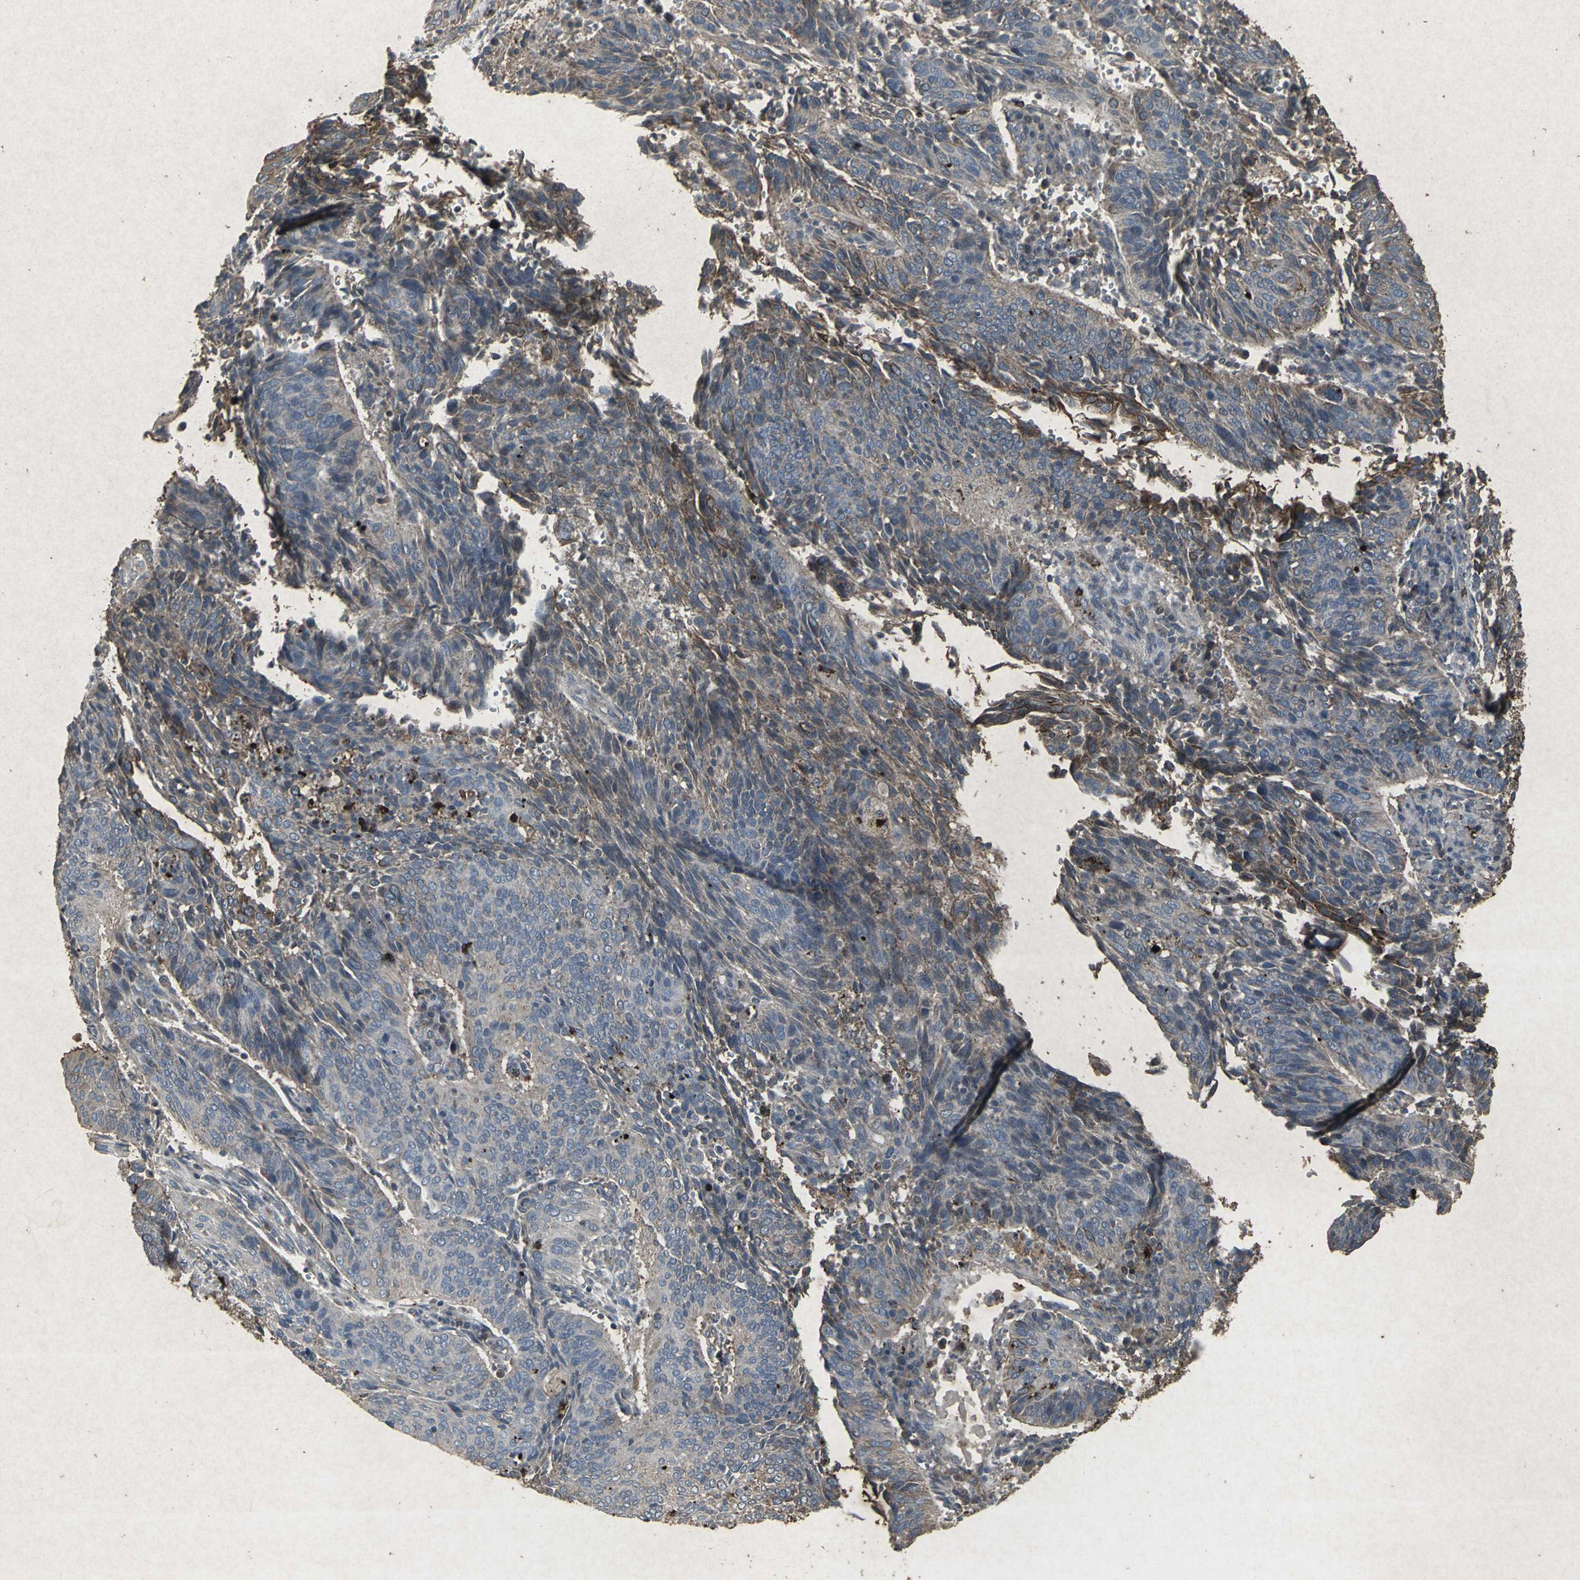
{"staining": {"intensity": "strong", "quantity": "<25%", "location": "cytoplasmic/membranous"}, "tissue": "cervical cancer", "cell_type": "Tumor cells", "image_type": "cancer", "snomed": [{"axis": "morphology", "description": "Squamous cell carcinoma, NOS"}, {"axis": "topography", "description": "Cervix"}], "caption": "Cervical squamous cell carcinoma stained with DAB immunohistochemistry (IHC) displays medium levels of strong cytoplasmic/membranous expression in about <25% of tumor cells.", "gene": "CCR9", "patient": {"sex": "female", "age": 39}}